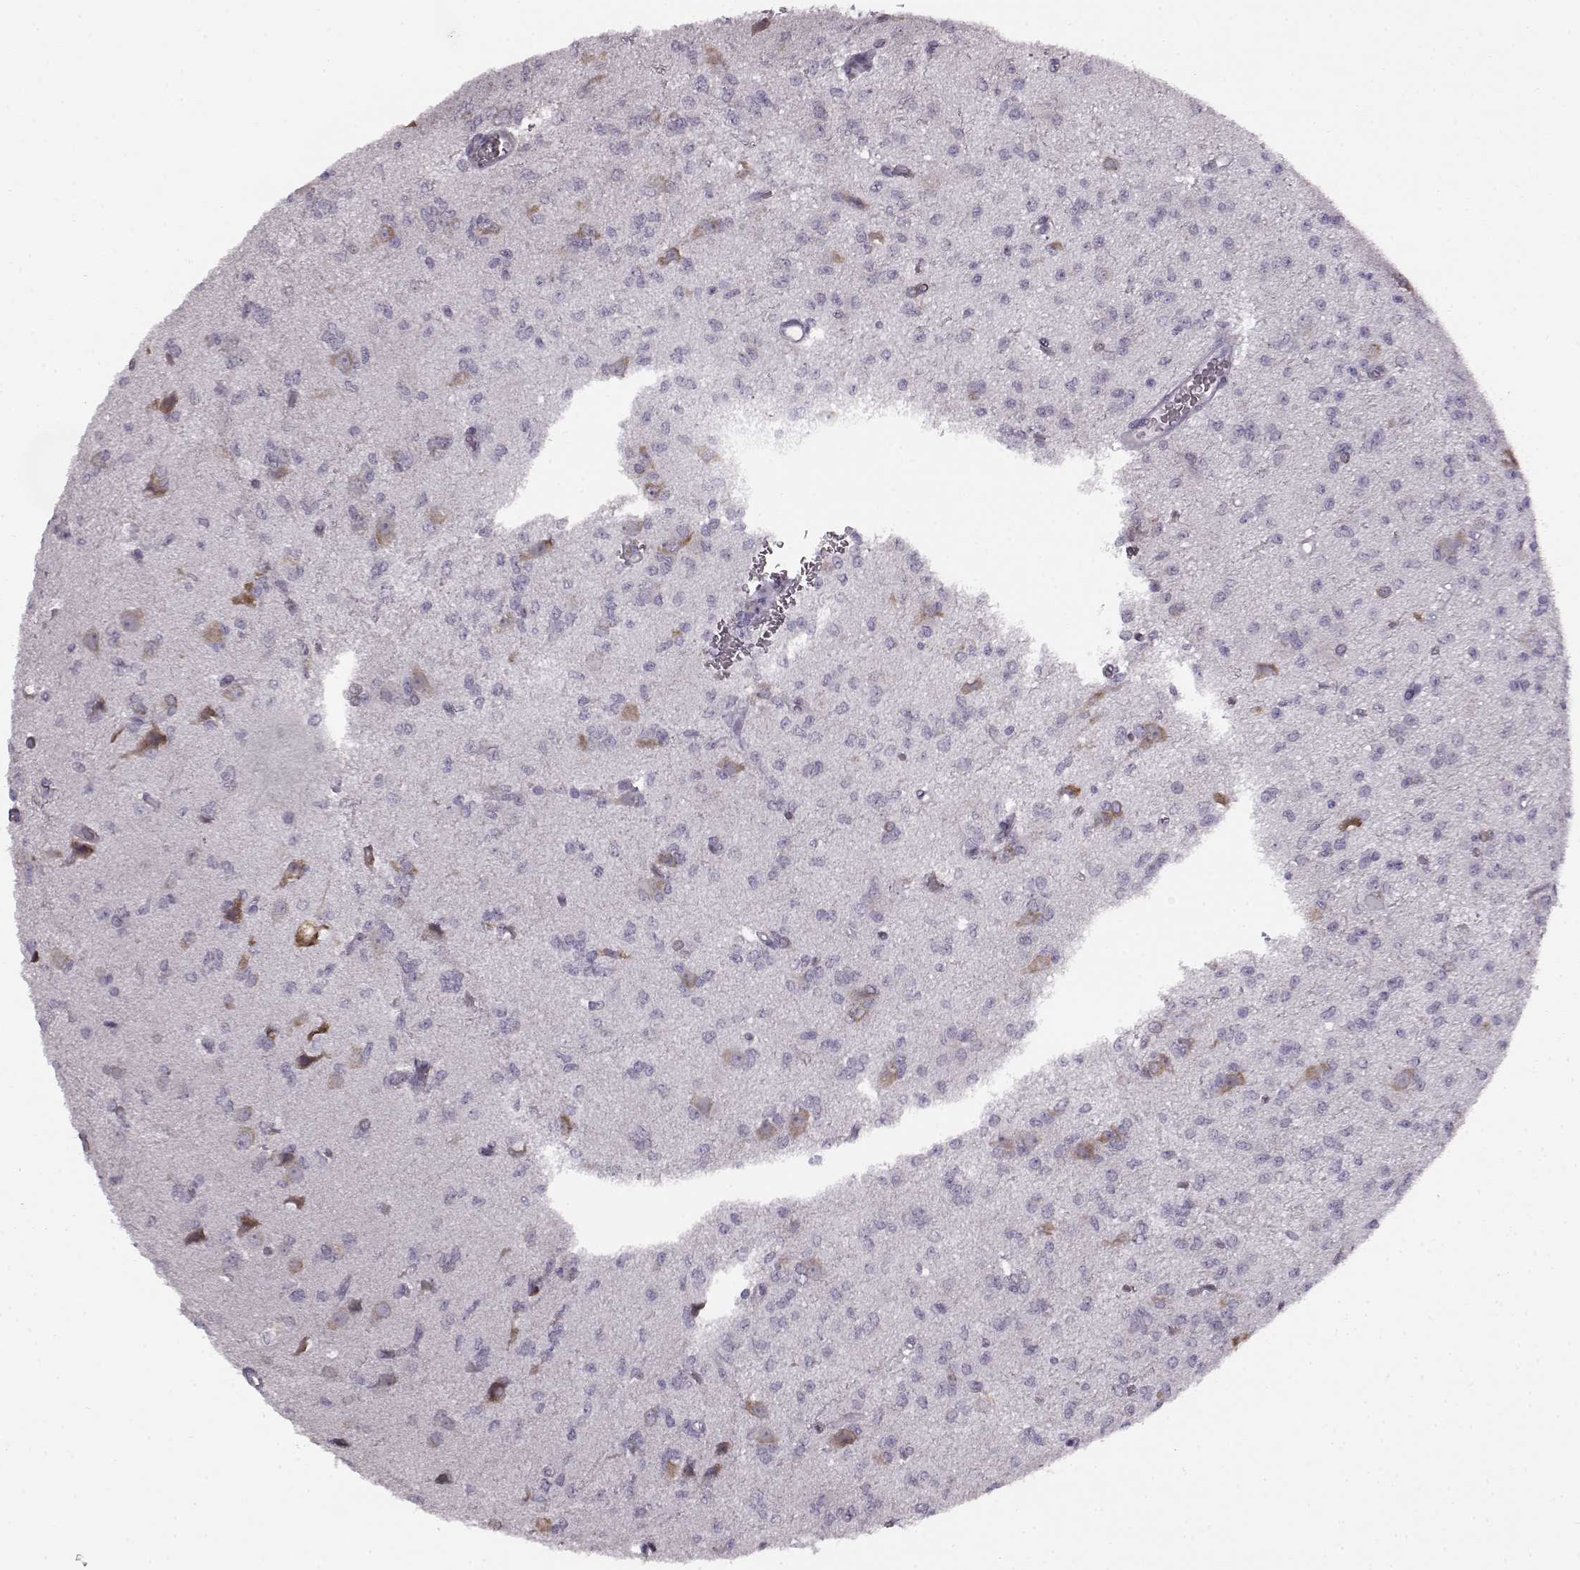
{"staining": {"intensity": "negative", "quantity": "none", "location": "none"}, "tissue": "glioma", "cell_type": "Tumor cells", "image_type": "cancer", "snomed": [{"axis": "morphology", "description": "Glioma, malignant, Low grade"}, {"axis": "topography", "description": "Brain"}], "caption": "DAB (3,3'-diaminobenzidine) immunohistochemical staining of malignant glioma (low-grade) demonstrates no significant positivity in tumor cells.", "gene": "SEMG2", "patient": {"sex": "male", "age": 27}}